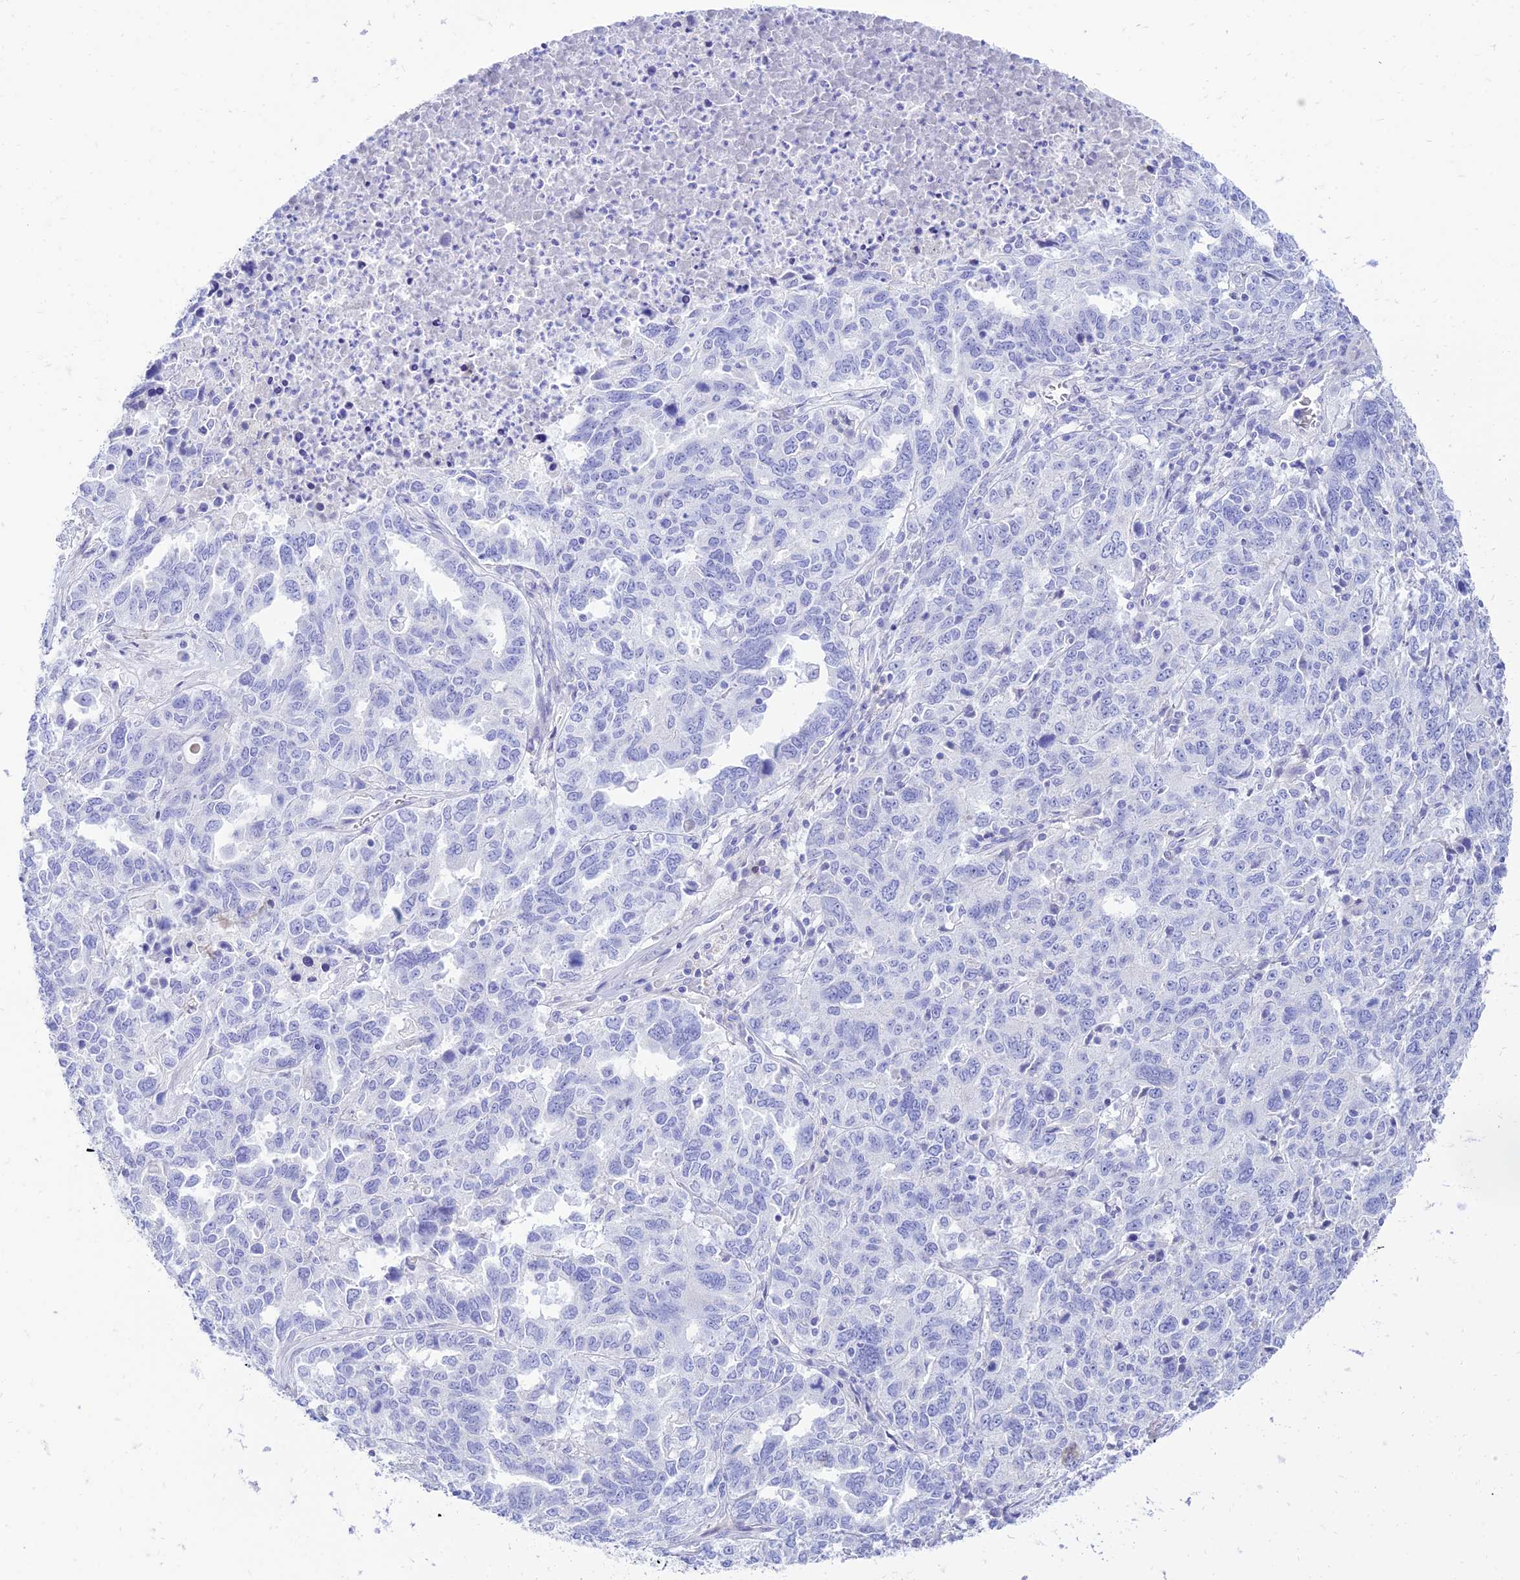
{"staining": {"intensity": "negative", "quantity": "none", "location": "none"}, "tissue": "ovarian cancer", "cell_type": "Tumor cells", "image_type": "cancer", "snomed": [{"axis": "morphology", "description": "Carcinoma, endometroid"}, {"axis": "topography", "description": "Ovary"}], "caption": "Immunohistochemistry of ovarian cancer reveals no expression in tumor cells. Nuclei are stained in blue.", "gene": "TAC3", "patient": {"sex": "female", "age": 62}}